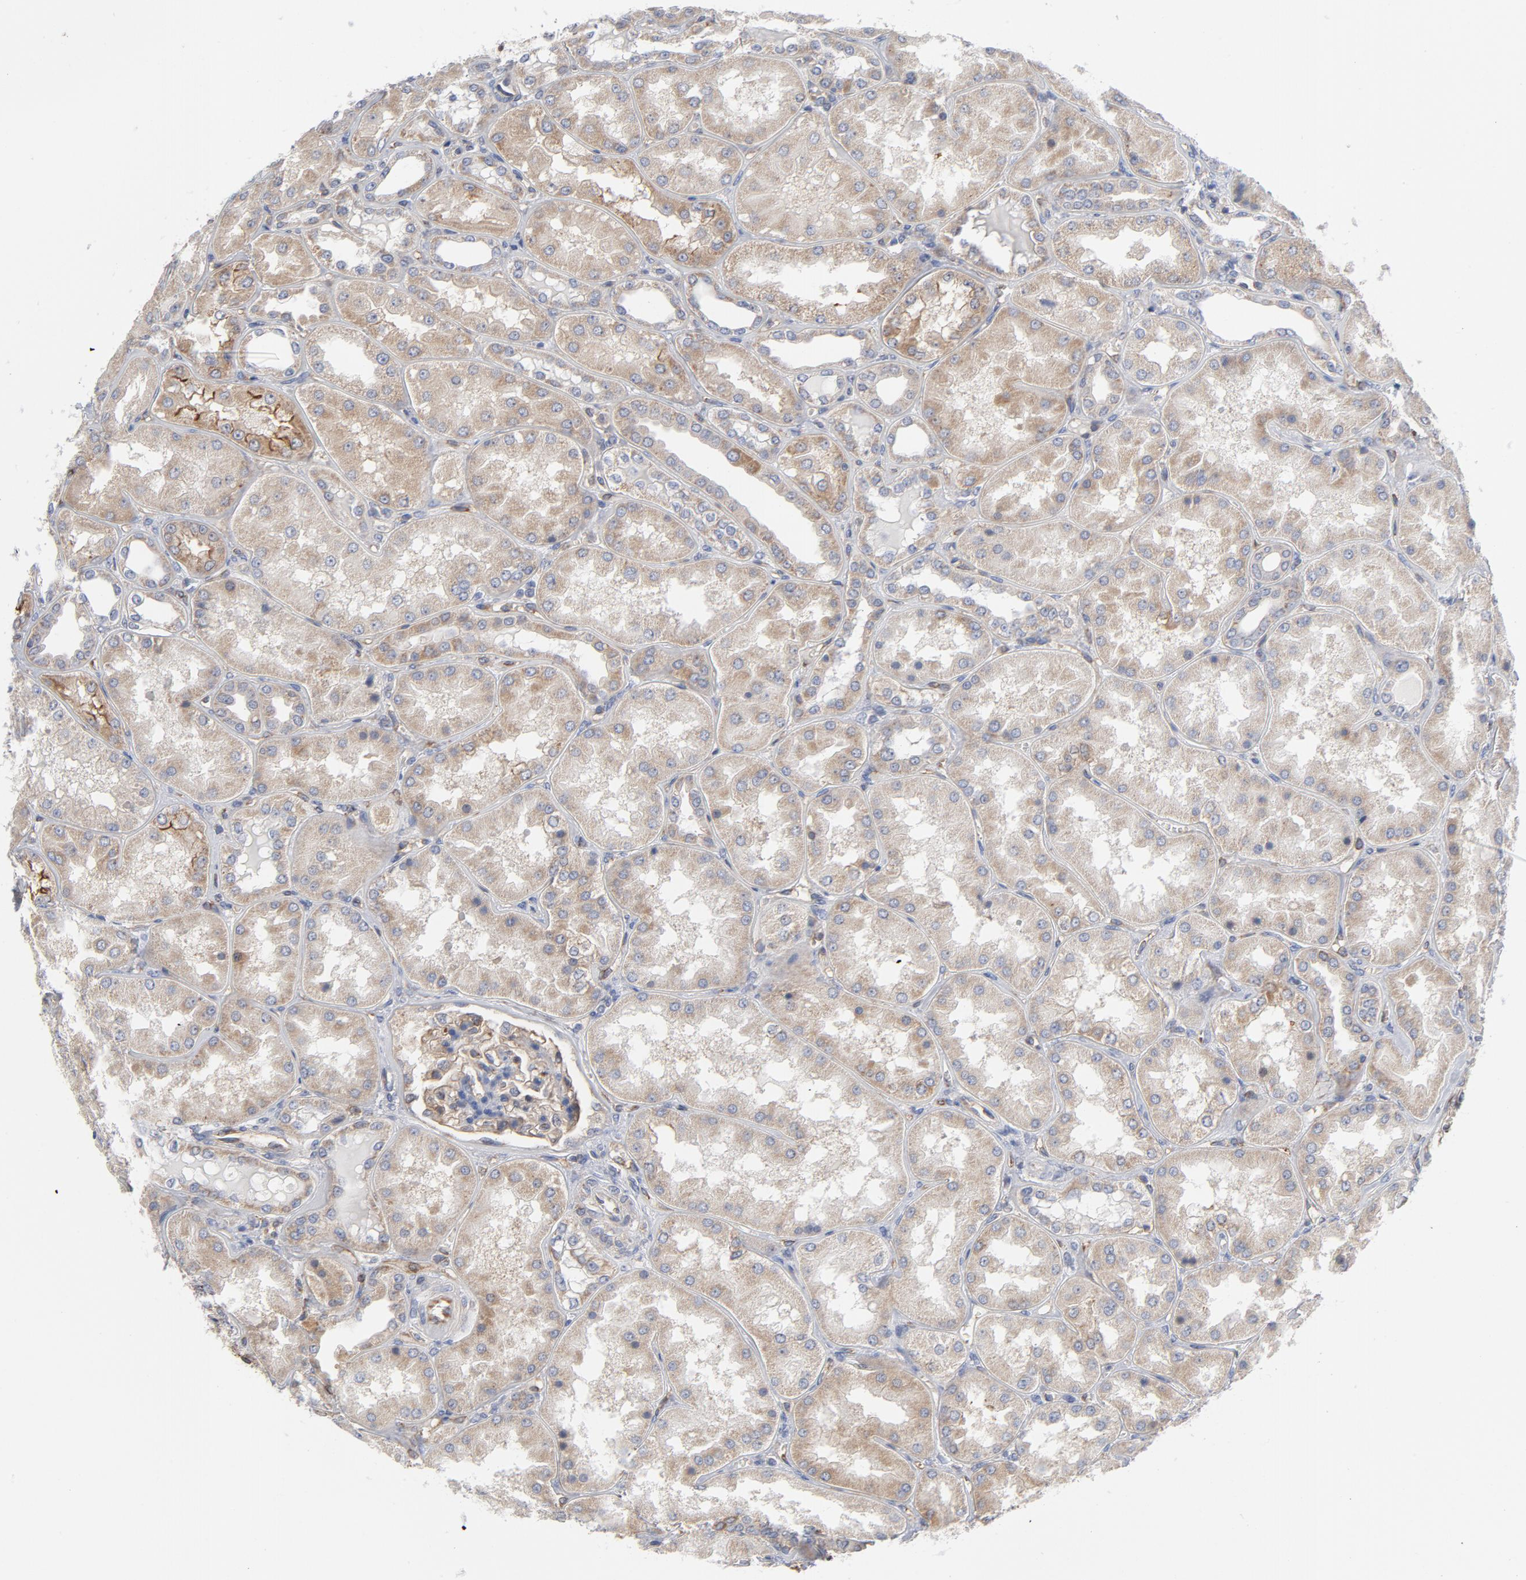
{"staining": {"intensity": "weak", "quantity": ">75%", "location": "cytoplasmic/membranous"}, "tissue": "kidney", "cell_type": "Cells in glomeruli", "image_type": "normal", "snomed": [{"axis": "morphology", "description": "Normal tissue, NOS"}, {"axis": "topography", "description": "Kidney"}], "caption": "Weak cytoplasmic/membranous positivity is present in approximately >75% of cells in glomeruli in unremarkable kidney. The staining was performed using DAB (3,3'-diaminobenzidine) to visualize the protein expression in brown, while the nuclei were stained in blue with hematoxylin (Magnification: 20x).", "gene": "OXA1L", "patient": {"sex": "female", "age": 56}}